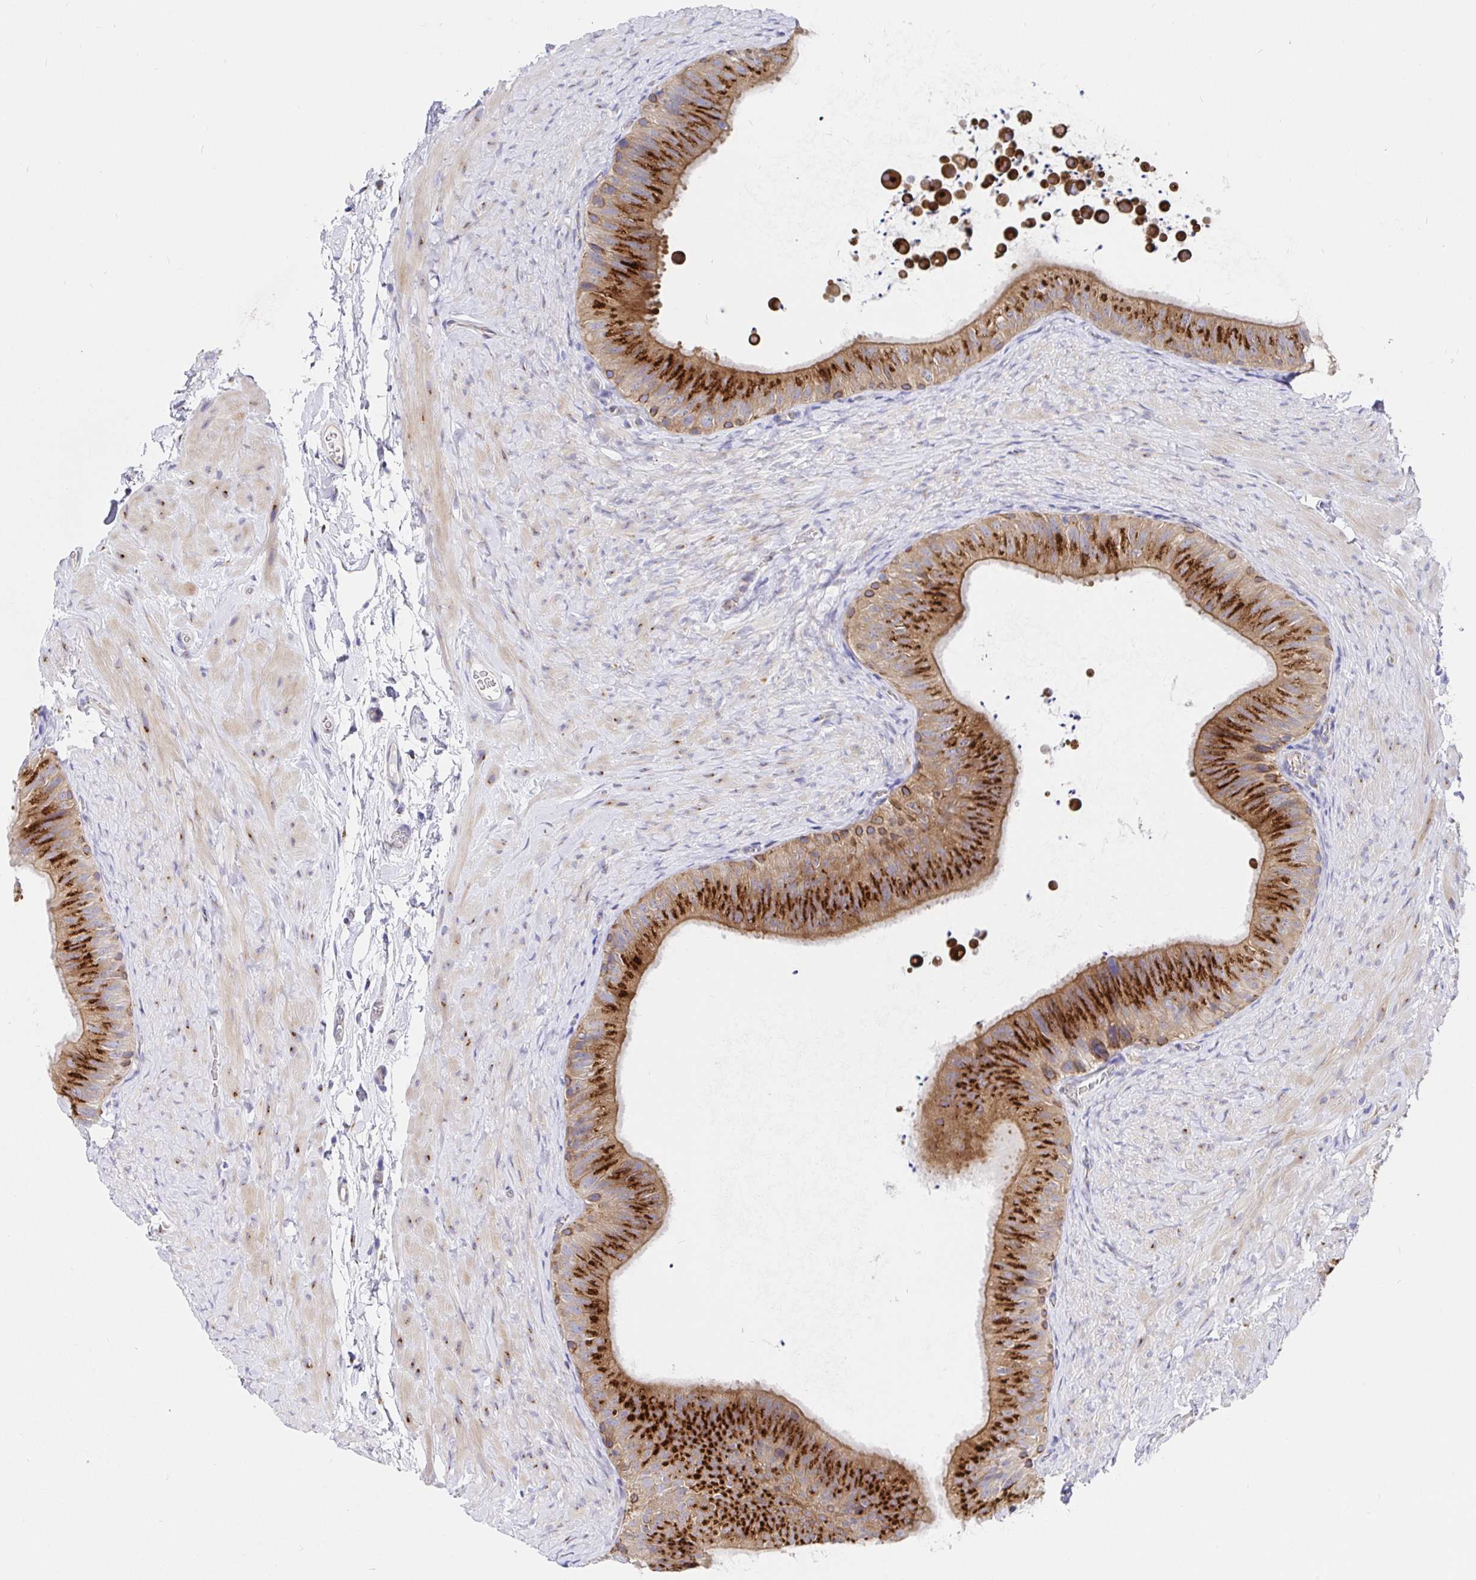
{"staining": {"intensity": "strong", "quantity": ">75%", "location": "cytoplasmic/membranous"}, "tissue": "epididymis", "cell_type": "Glandular cells", "image_type": "normal", "snomed": [{"axis": "morphology", "description": "Normal tissue, NOS"}, {"axis": "topography", "description": "Epididymis, spermatic cord, NOS"}, {"axis": "topography", "description": "Epididymis"}], "caption": "Immunohistochemistry (IHC) of unremarkable epididymis exhibits high levels of strong cytoplasmic/membranous positivity in about >75% of glandular cells. (Stains: DAB in brown, nuclei in blue, Microscopy: brightfield microscopy at high magnification).", "gene": "GOLGA1", "patient": {"sex": "male", "age": 31}}